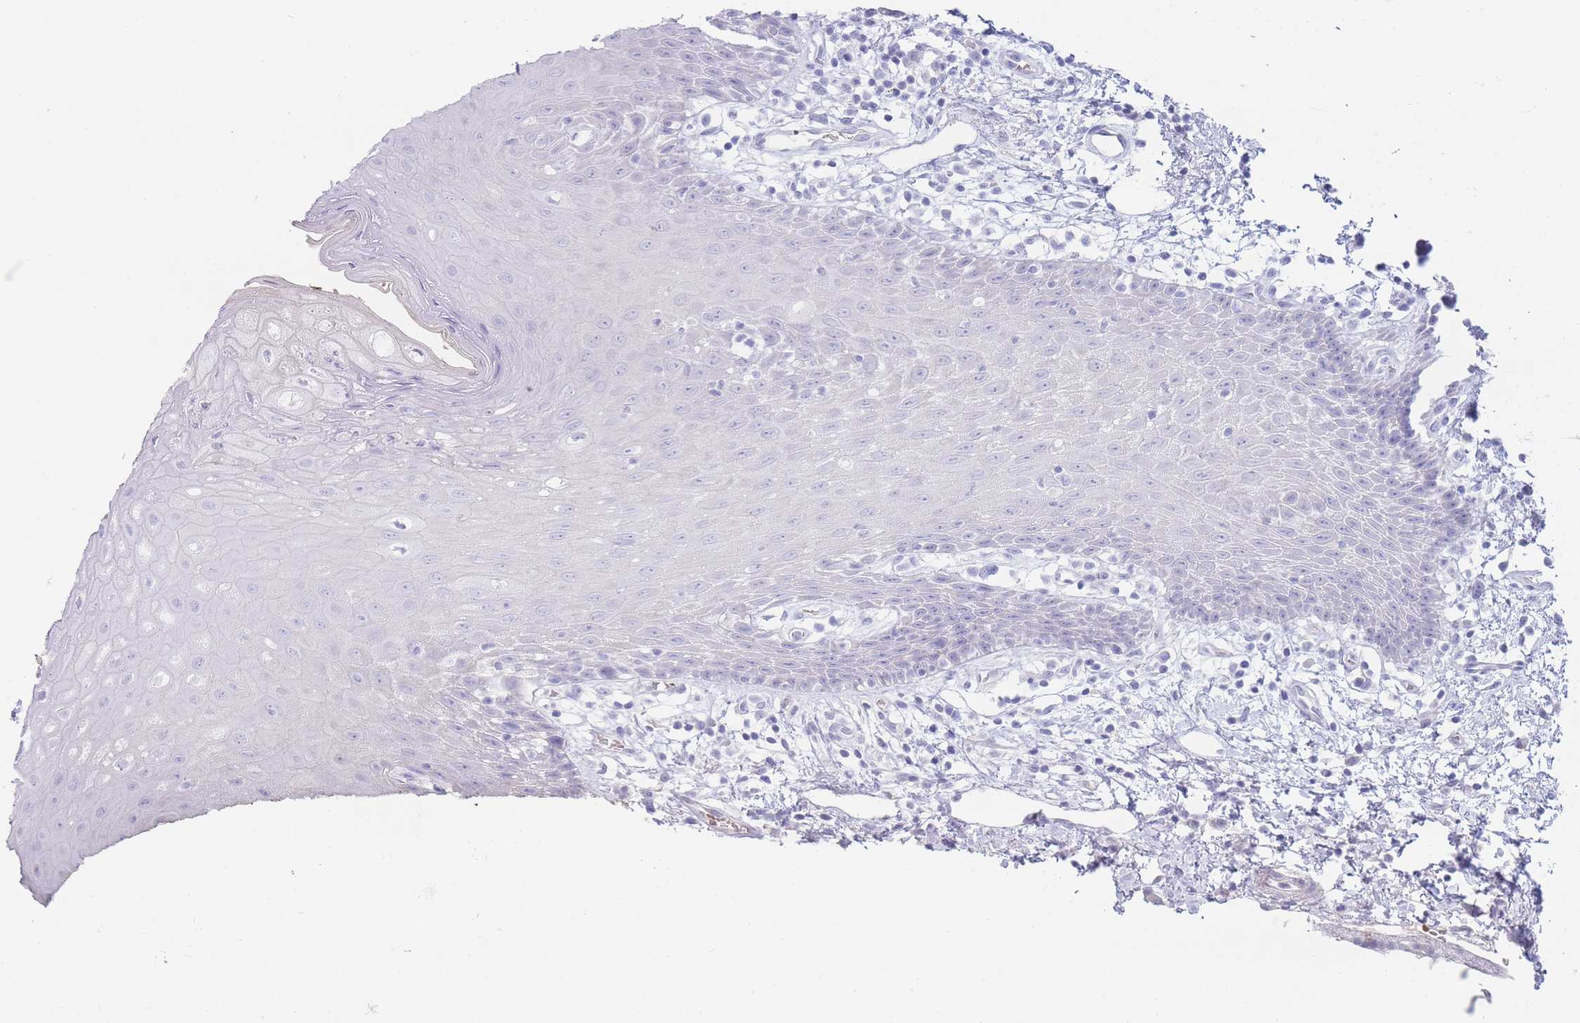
{"staining": {"intensity": "negative", "quantity": "none", "location": "none"}, "tissue": "oral mucosa", "cell_type": "Squamous epithelial cells", "image_type": "normal", "snomed": [{"axis": "morphology", "description": "Normal tissue, NOS"}, {"axis": "topography", "description": "Oral tissue"}, {"axis": "topography", "description": "Tounge, NOS"}], "caption": "High magnification brightfield microscopy of unremarkable oral mucosa stained with DAB (3,3'-diaminobenzidine) (brown) and counterstained with hematoxylin (blue): squamous epithelial cells show no significant staining. (Brightfield microscopy of DAB immunohistochemistry (IHC) at high magnification).", "gene": "ENSG00000284931", "patient": {"sex": "female", "age": 59}}